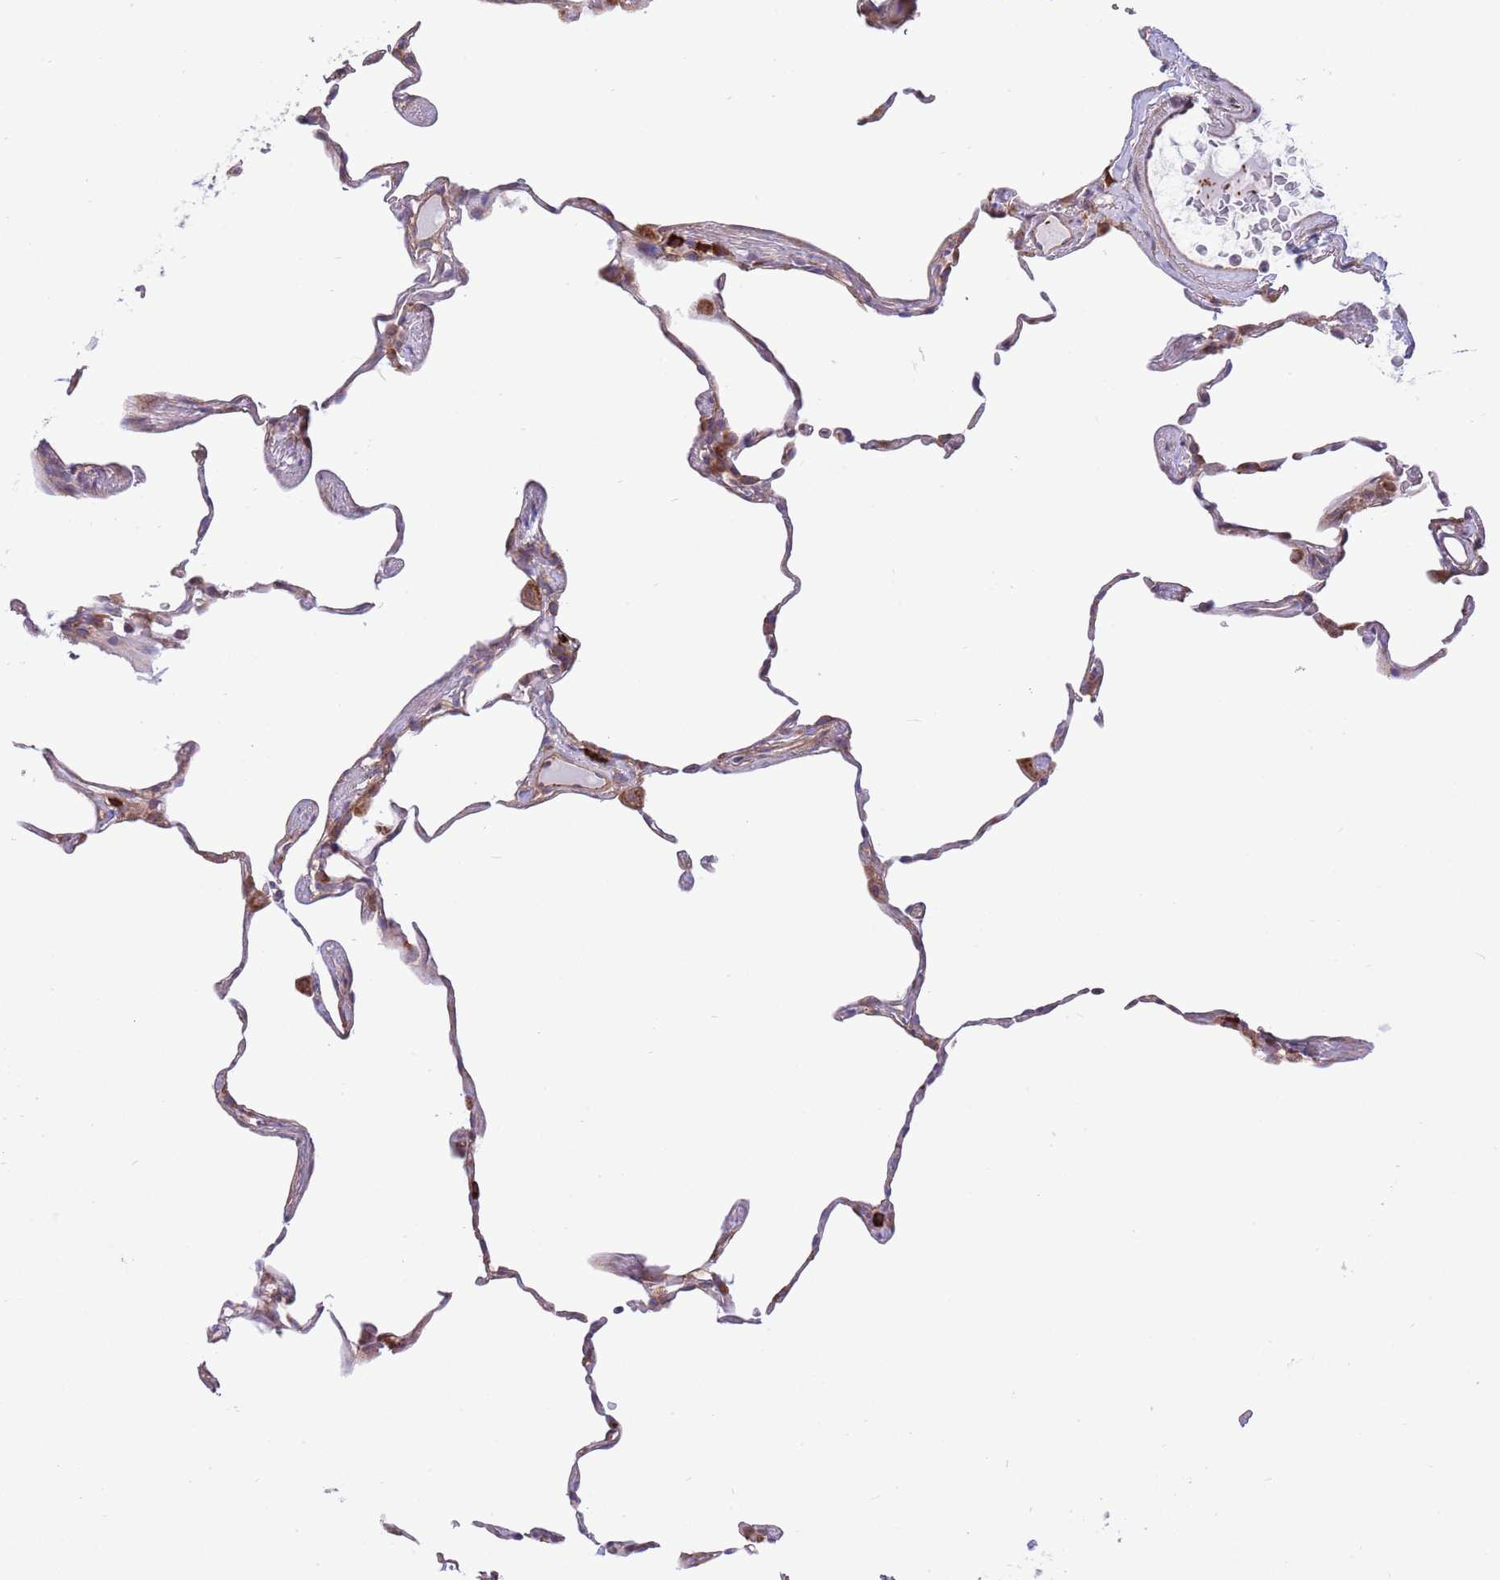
{"staining": {"intensity": "negative", "quantity": "none", "location": "none"}, "tissue": "lung", "cell_type": "Alveolar cells", "image_type": "normal", "snomed": [{"axis": "morphology", "description": "Normal tissue, NOS"}, {"axis": "topography", "description": "Lung"}], "caption": "High power microscopy histopathology image of an immunohistochemistry image of benign lung, revealing no significant staining in alveolar cells. (Immunohistochemistry, brightfield microscopy, high magnification).", "gene": "DAND5", "patient": {"sex": "female", "age": 57}}